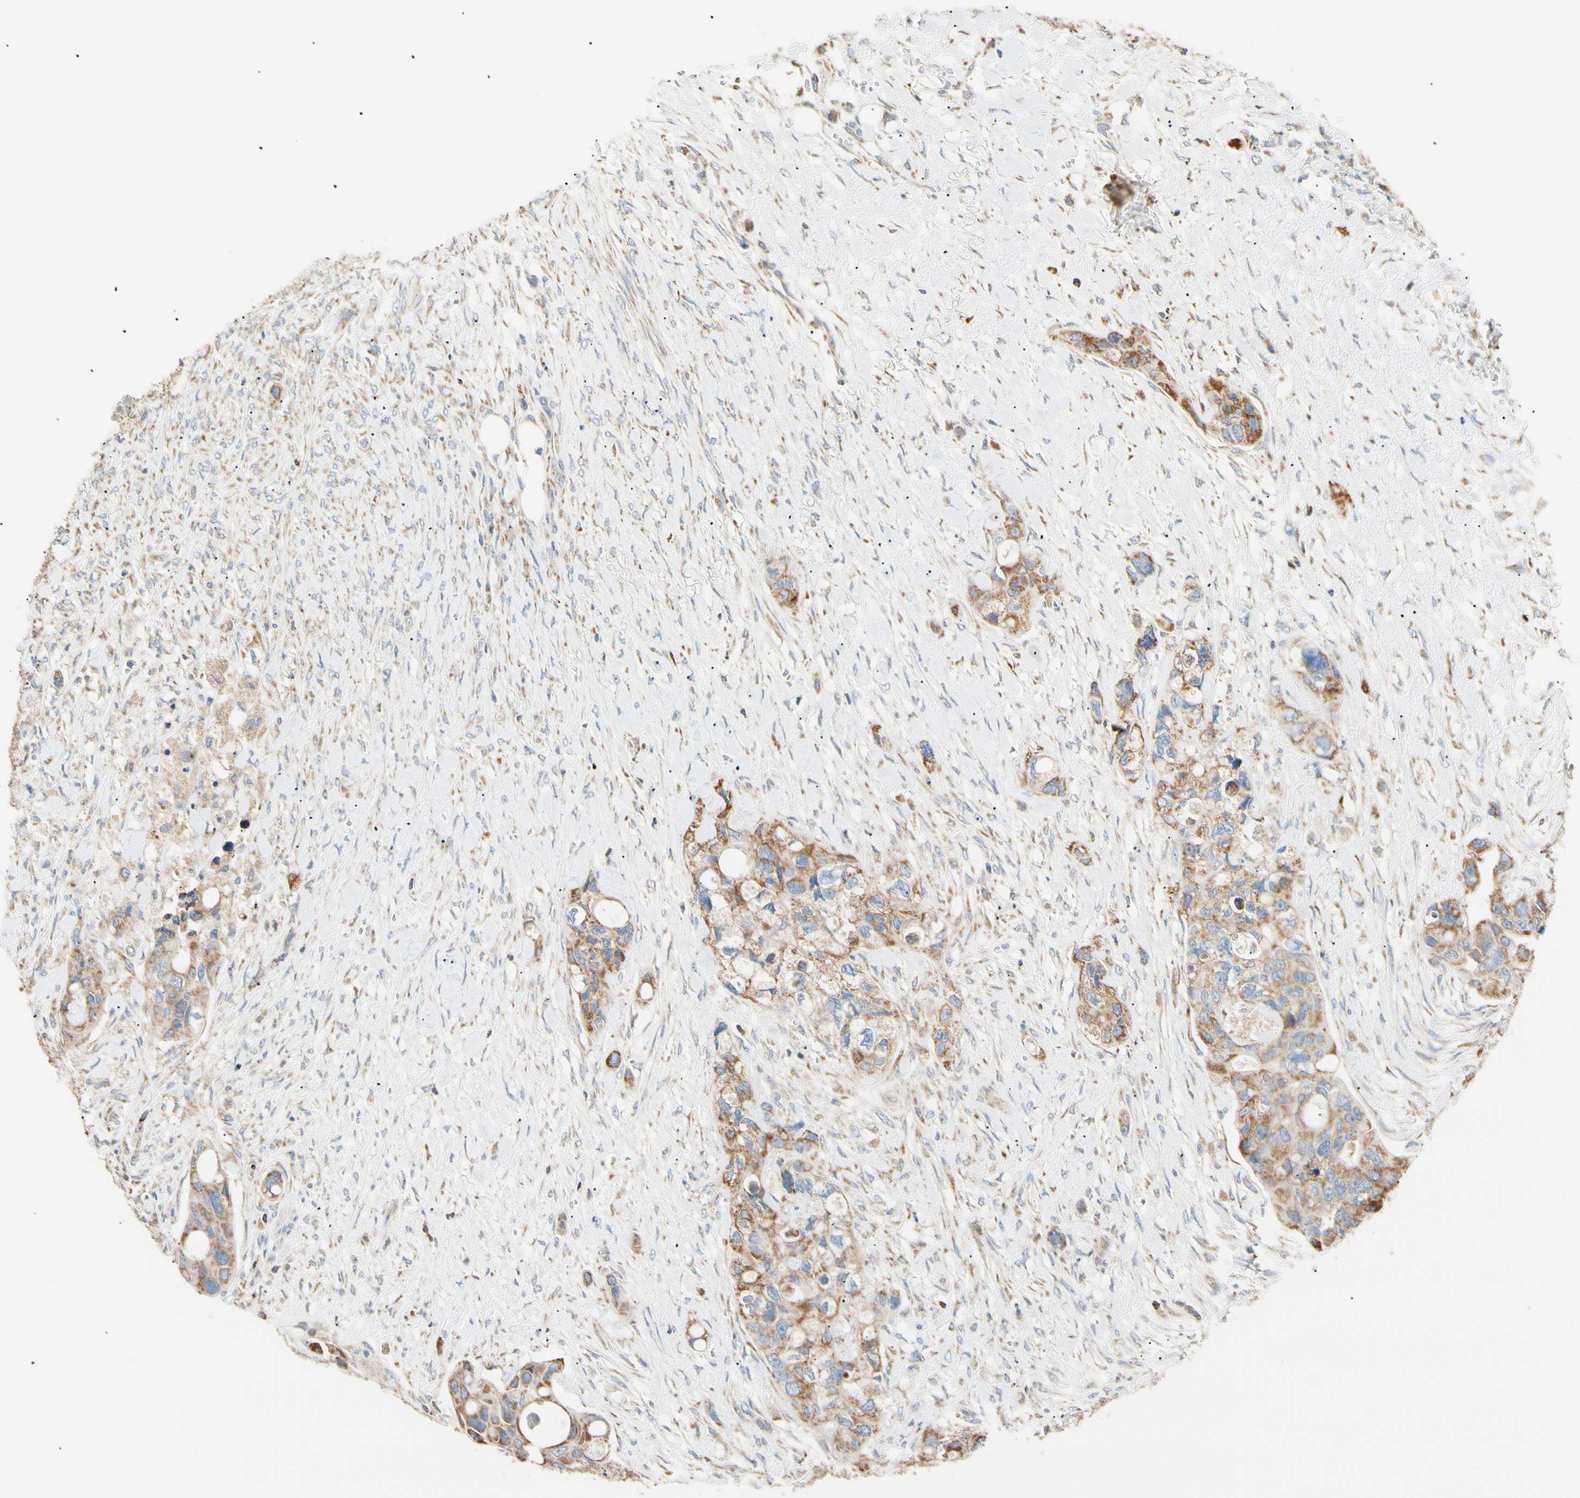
{"staining": {"intensity": "moderate", "quantity": ">75%", "location": "cytoplasmic/membranous"}, "tissue": "colorectal cancer", "cell_type": "Tumor cells", "image_type": "cancer", "snomed": [{"axis": "morphology", "description": "Adenocarcinoma, NOS"}, {"axis": "topography", "description": "Colon"}], "caption": "Tumor cells demonstrate moderate cytoplasmic/membranous staining in about >75% of cells in adenocarcinoma (colorectal).", "gene": "PLGRKT", "patient": {"sex": "female", "age": 57}}